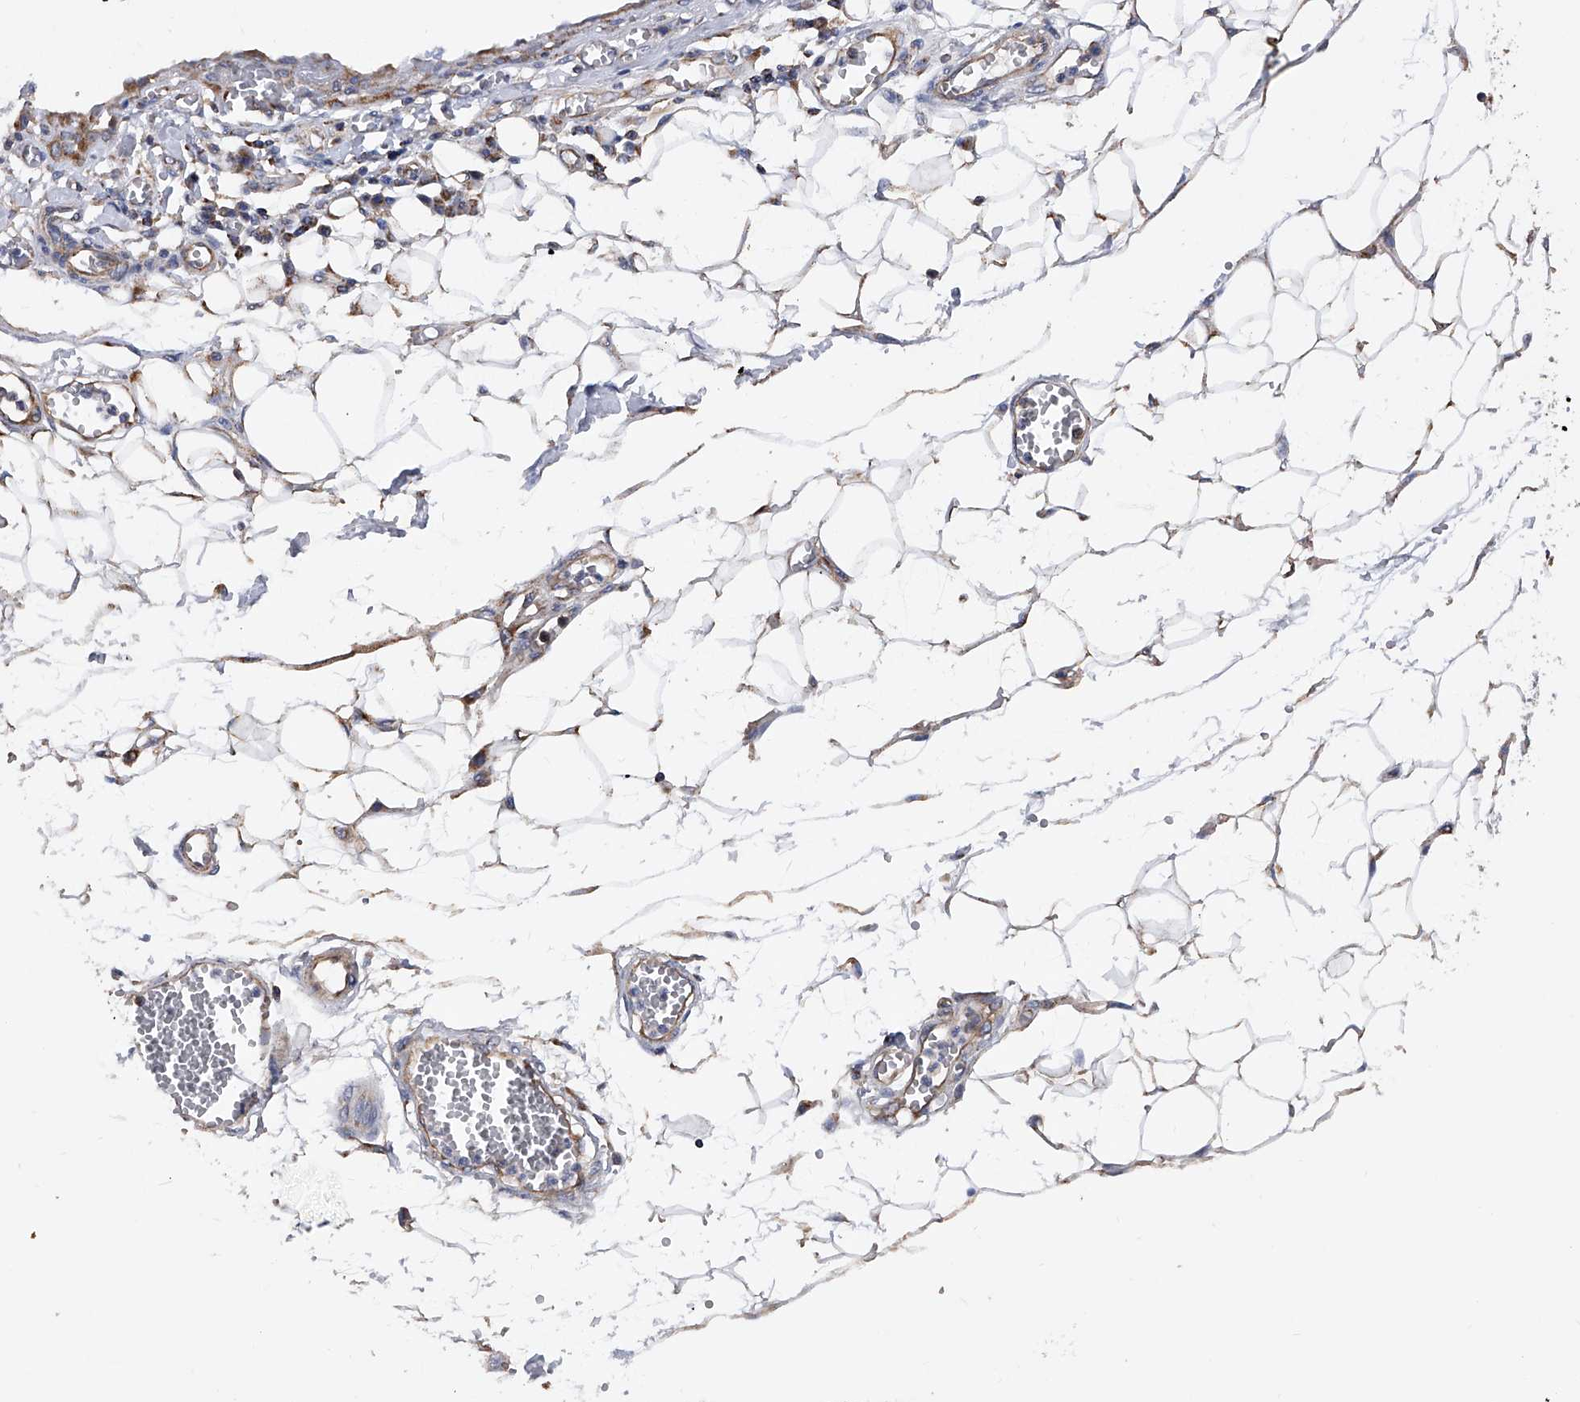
{"staining": {"intensity": "moderate", "quantity": ">75%", "location": "cytoplasmic/membranous"}, "tissue": "ovarian cancer", "cell_type": "Tumor cells", "image_type": "cancer", "snomed": [{"axis": "morphology", "description": "Cystadenocarcinoma, serous, NOS"}, {"axis": "topography", "description": "Soft tissue"}, {"axis": "topography", "description": "Ovary"}], "caption": "Moderate cytoplasmic/membranous expression for a protein is seen in about >75% of tumor cells of ovarian serous cystadenocarcinoma using immunohistochemistry (IHC).", "gene": "PDSS2", "patient": {"sex": "female", "age": 57}}